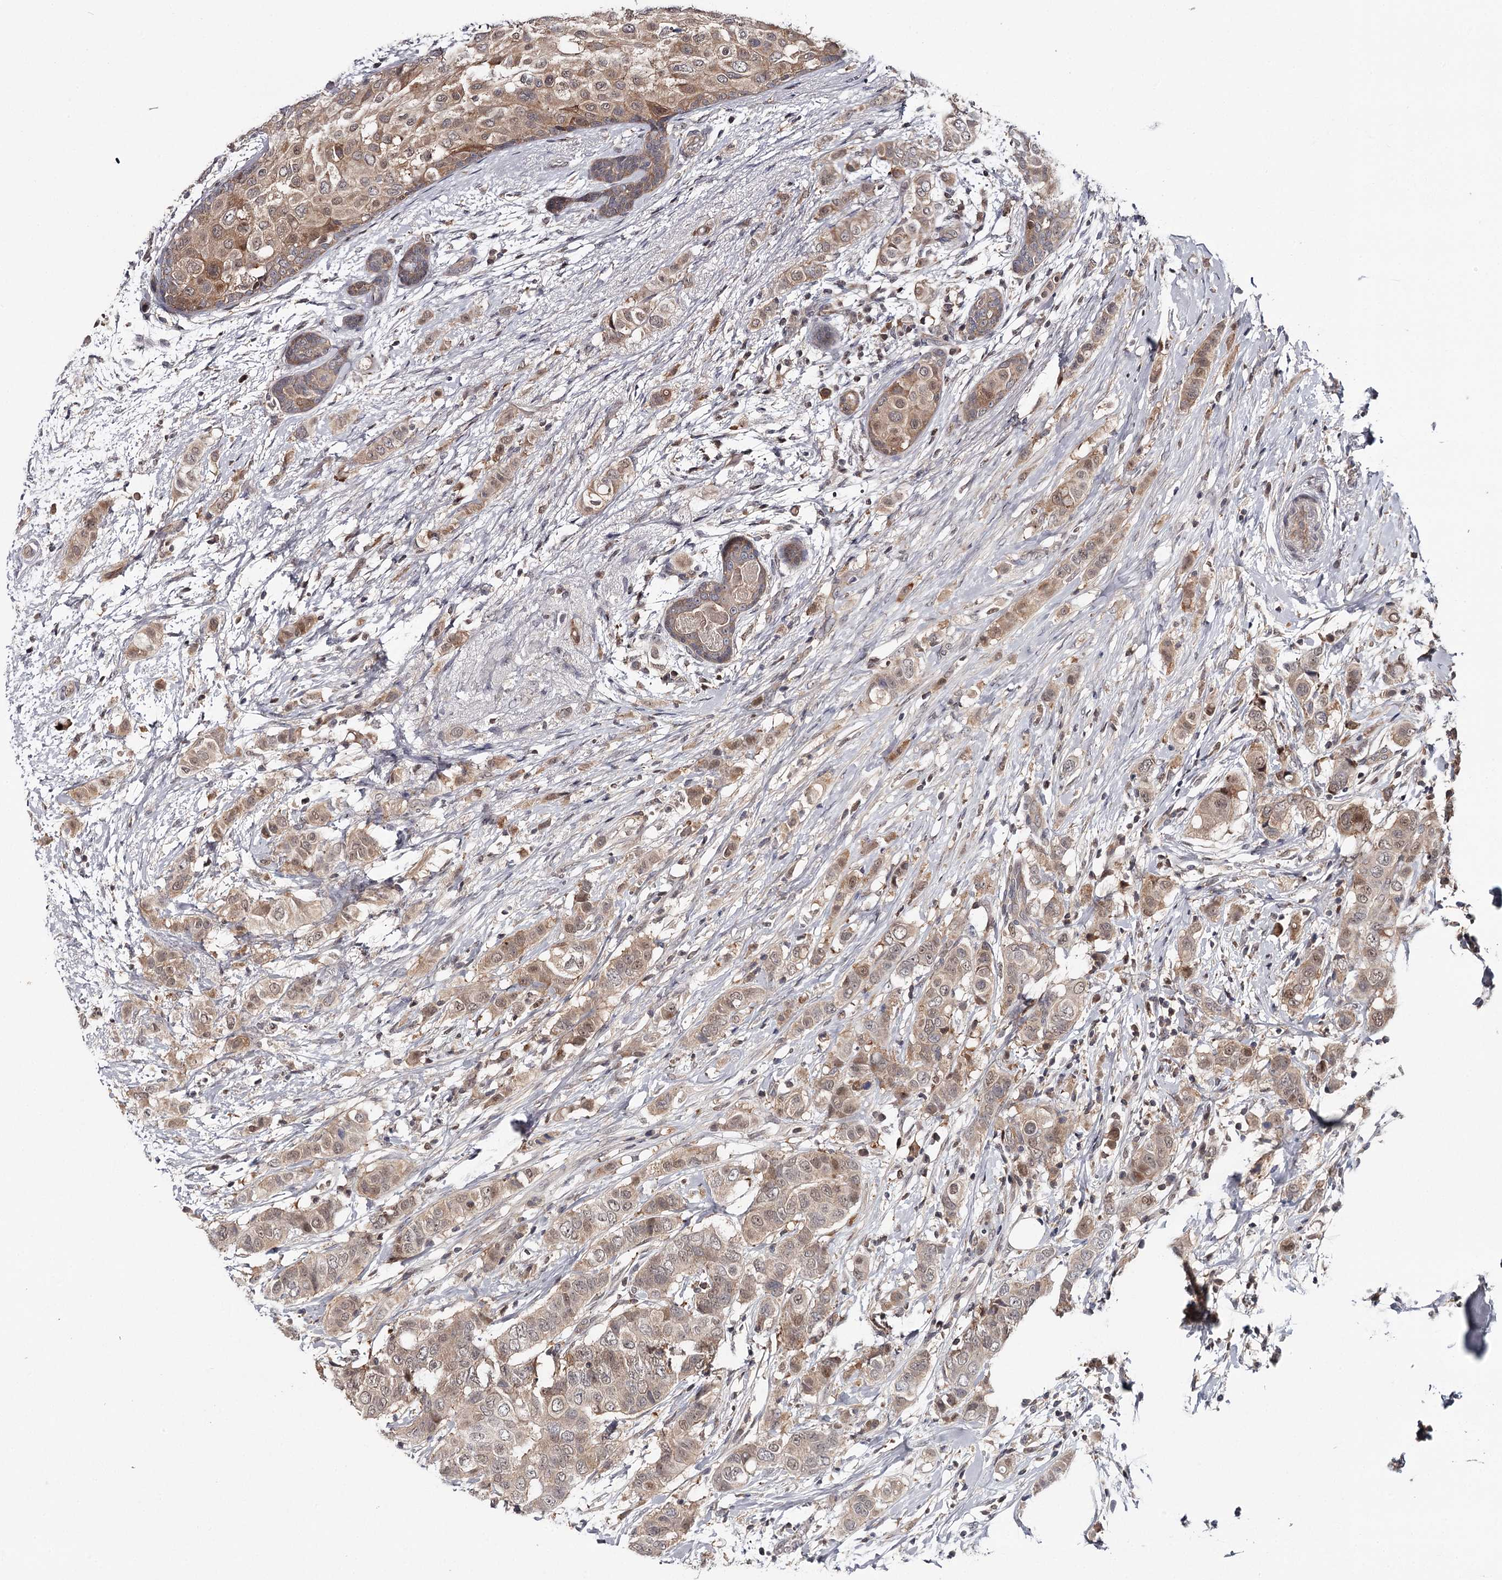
{"staining": {"intensity": "weak", "quantity": "<25%", "location": "cytoplasmic/membranous,nuclear"}, "tissue": "breast cancer", "cell_type": "Tumor cells", "image_type": "cancer", "snomed": [{"axis": "morphology", "description": "Lobular carcinoma"}, {"axis": "topography", "description": "Breast"}], "caption": "A high-resolution photomicrograph shows IHC staining of breast lobular carcinoma, which demonstrates no significant staining in tumor cells. Brightfield microscopy of IHC stained with DAB (brown) and hematoxylin (blue), captured at high magnification.", "gene": "GTSF1", "patient": {"sex": "female", "age": 51}}